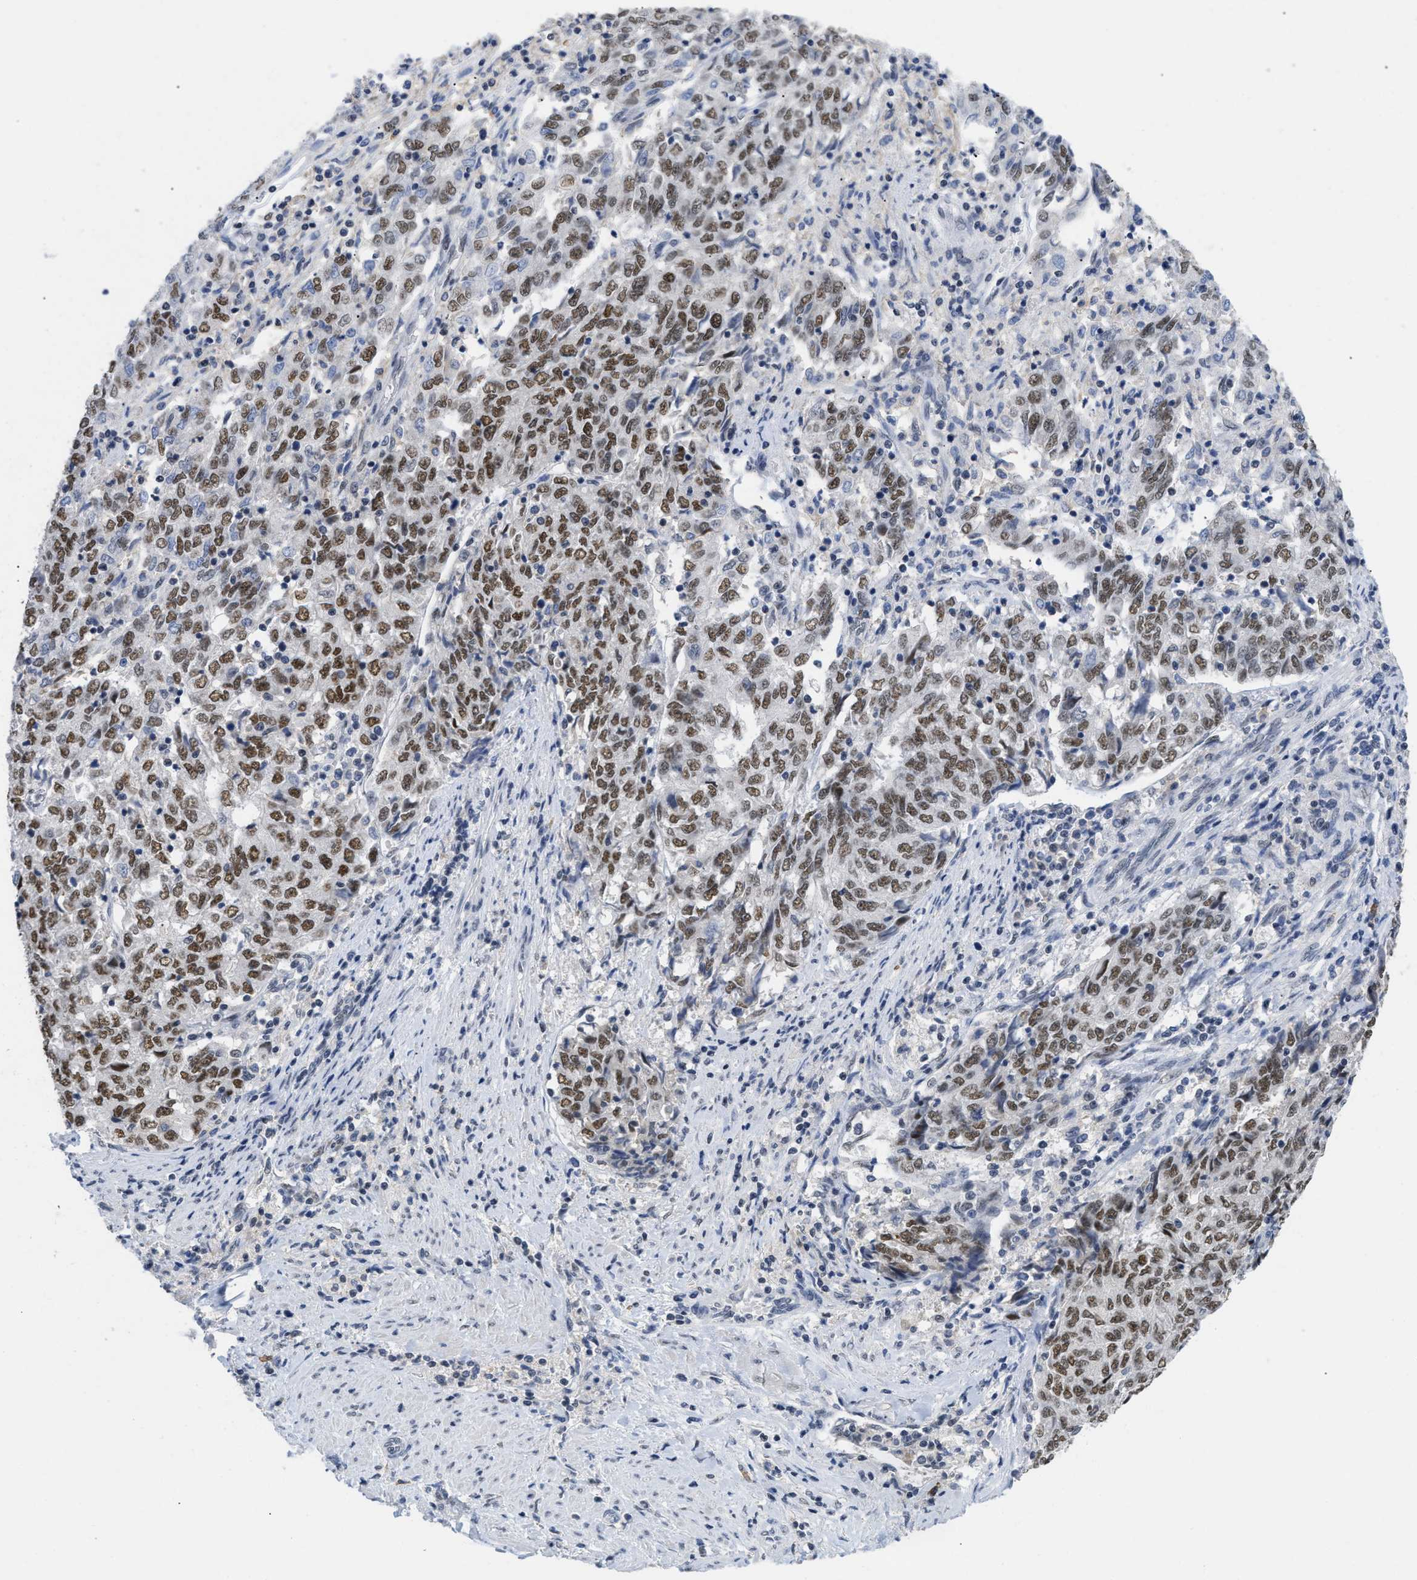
{"staining": {"intensity": "moderate", "quantity": ">75%", "location": "nuclear"}, "tissue": "endometrial cancer", "cell_type": "Tumor cells", "image_type": "cancer", "snomed": [{"axis": "morphology", "description": "Adenocarcinoma, NOS"}, {"axis": "topography", "description": "Endometrium"}], "caption": "Protein analysis of endometrial cancer (adenocarcinoma) tissue shows moderate nuclear expression in approximately >75% of tumor cells. Nuclei are stained in blue.", "gene": "GGNBP2", "patient": {"sex": "female", "age": 80}}